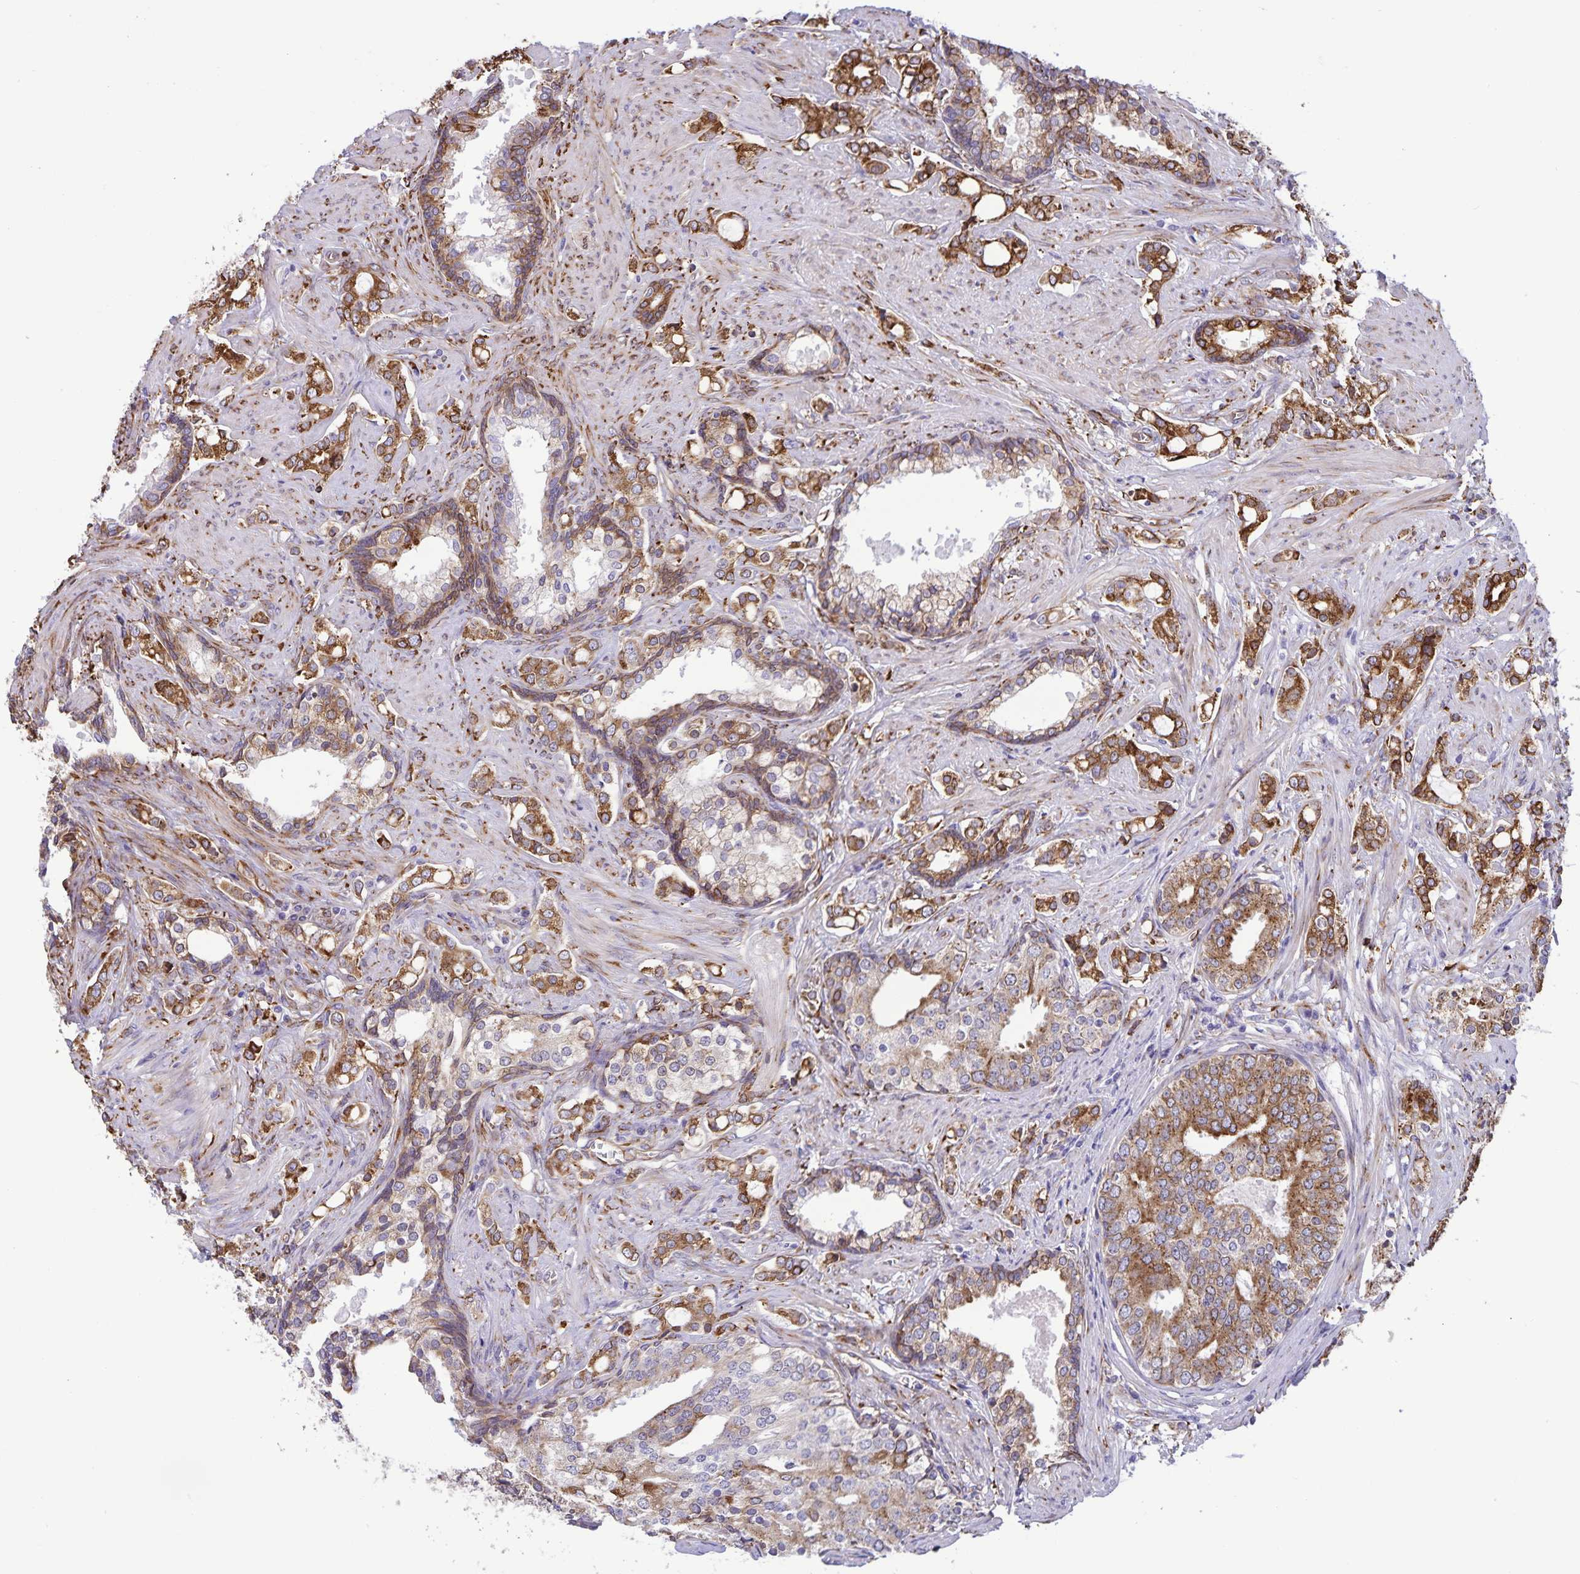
{"staining": {"intensity": "moderate", "quantity": ">75%", "location": "cytoplasmic/membranous"}, "tissue": "prostate cancer", "cell_type": "Tumor cells", "image_type": "cancer", "snomed": [{"axis": "morphology", "description": "Adenocarcinoma, Medium grade"}, {"axis": "topography", "description": "Prostate"}], "caption": "Human adenocarcinoma (medium-grade) (prostate) stained with a protein marker demonstrates moderate staining in tumor cells.", "gene": "RCN1", "patient": {"sex": "male", "age": 57}}